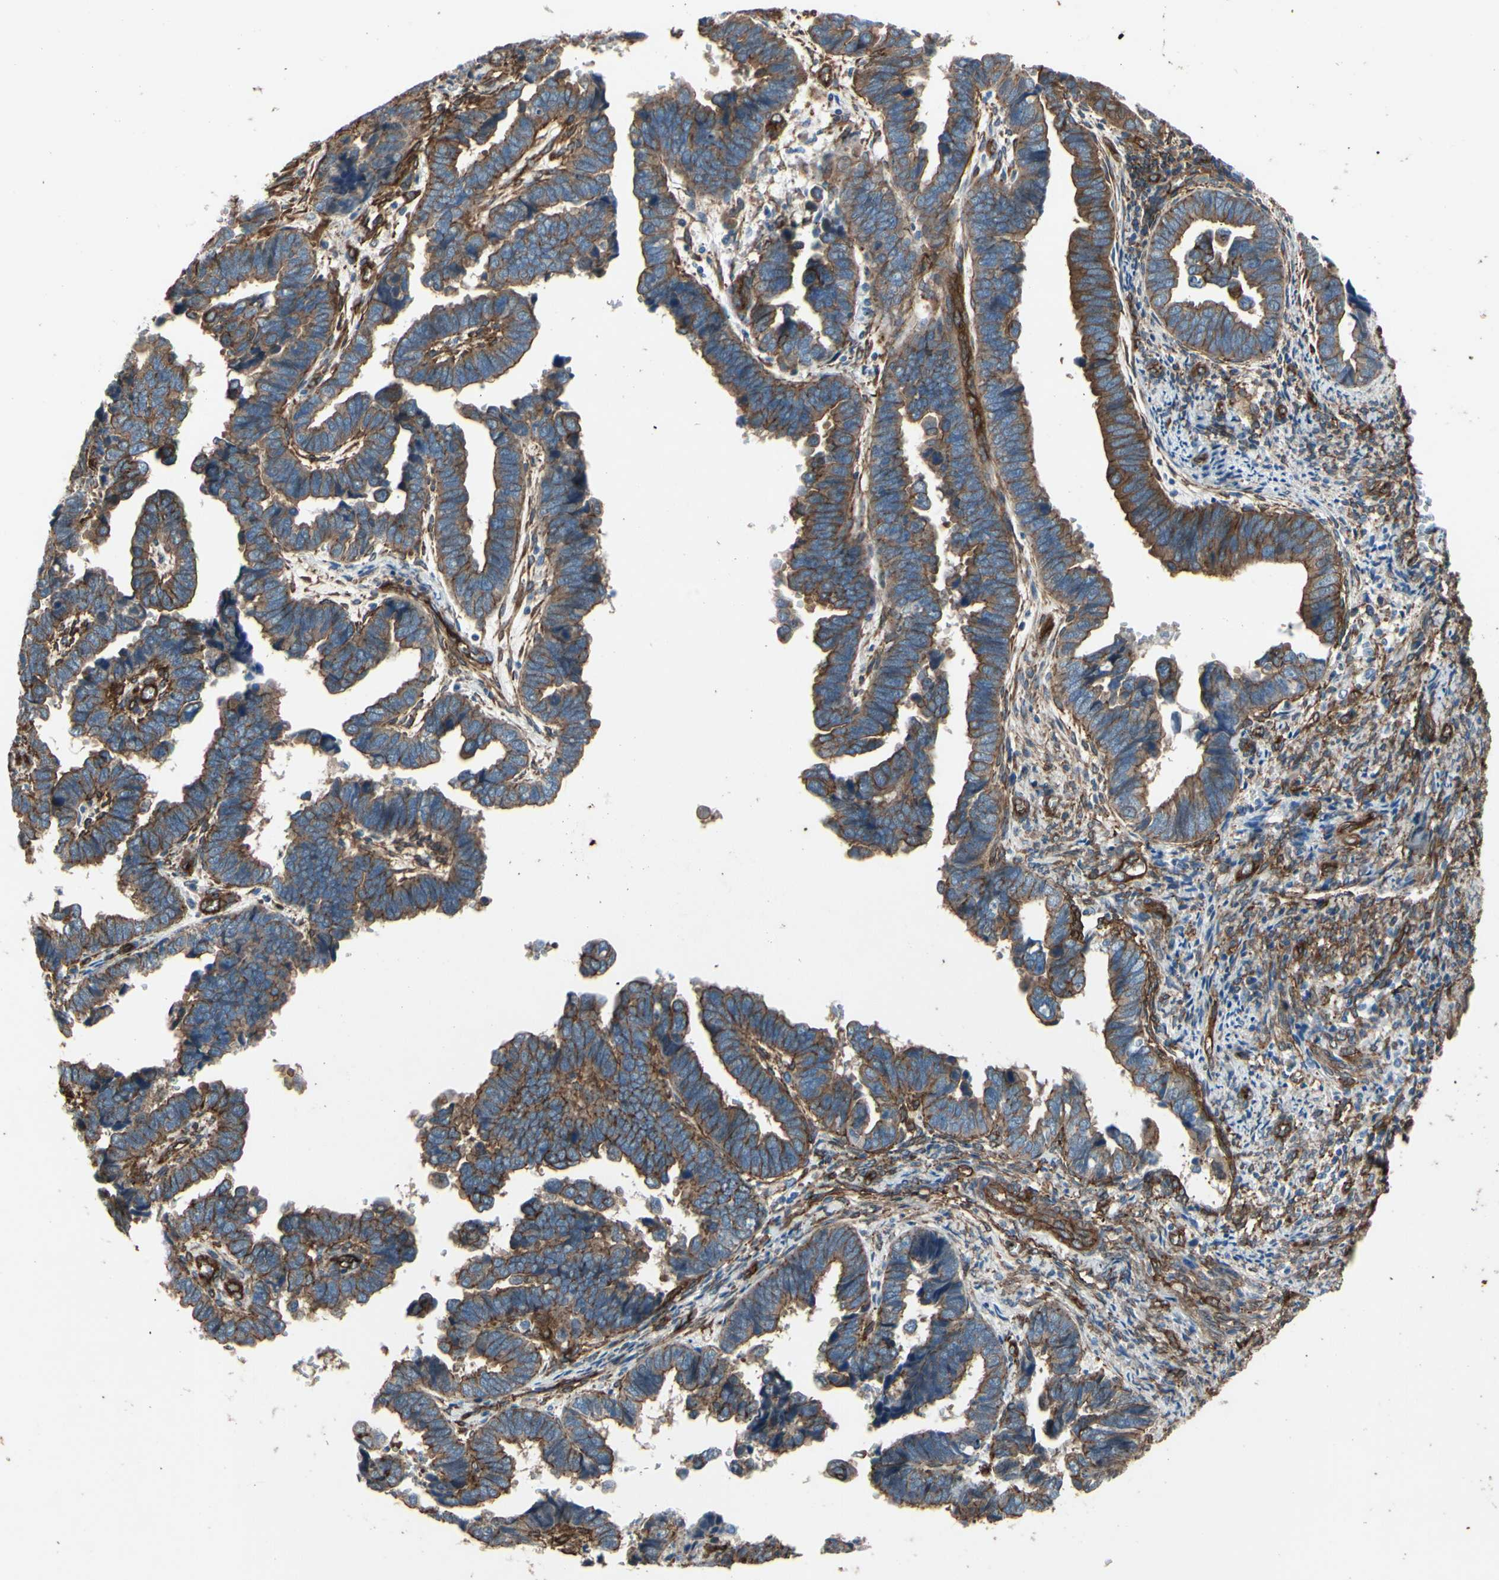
{"staining": {"intensity": "moderate", "quantity": "25%-75%", "location": "cytoplasmic/membranous"}, "tissue": "endometrial cancer", "cell_type": "Tumor cells", "image_type": "cancer", "snomed": [{"axis": "morphology", "description": "Adenocarcinoma, NOS"}, {"axis": "topography", "description": "Endometrium"}], "caption": "Adenocarcinoma (endometrial) was stained to show a protein in brown. There is medium levels of moderate cytoplasmic/membranous positivity in about 25%-75% of tumor cells.", "gene": "CTTNBP2", "patient": {"sex": "female", "age": 75}}